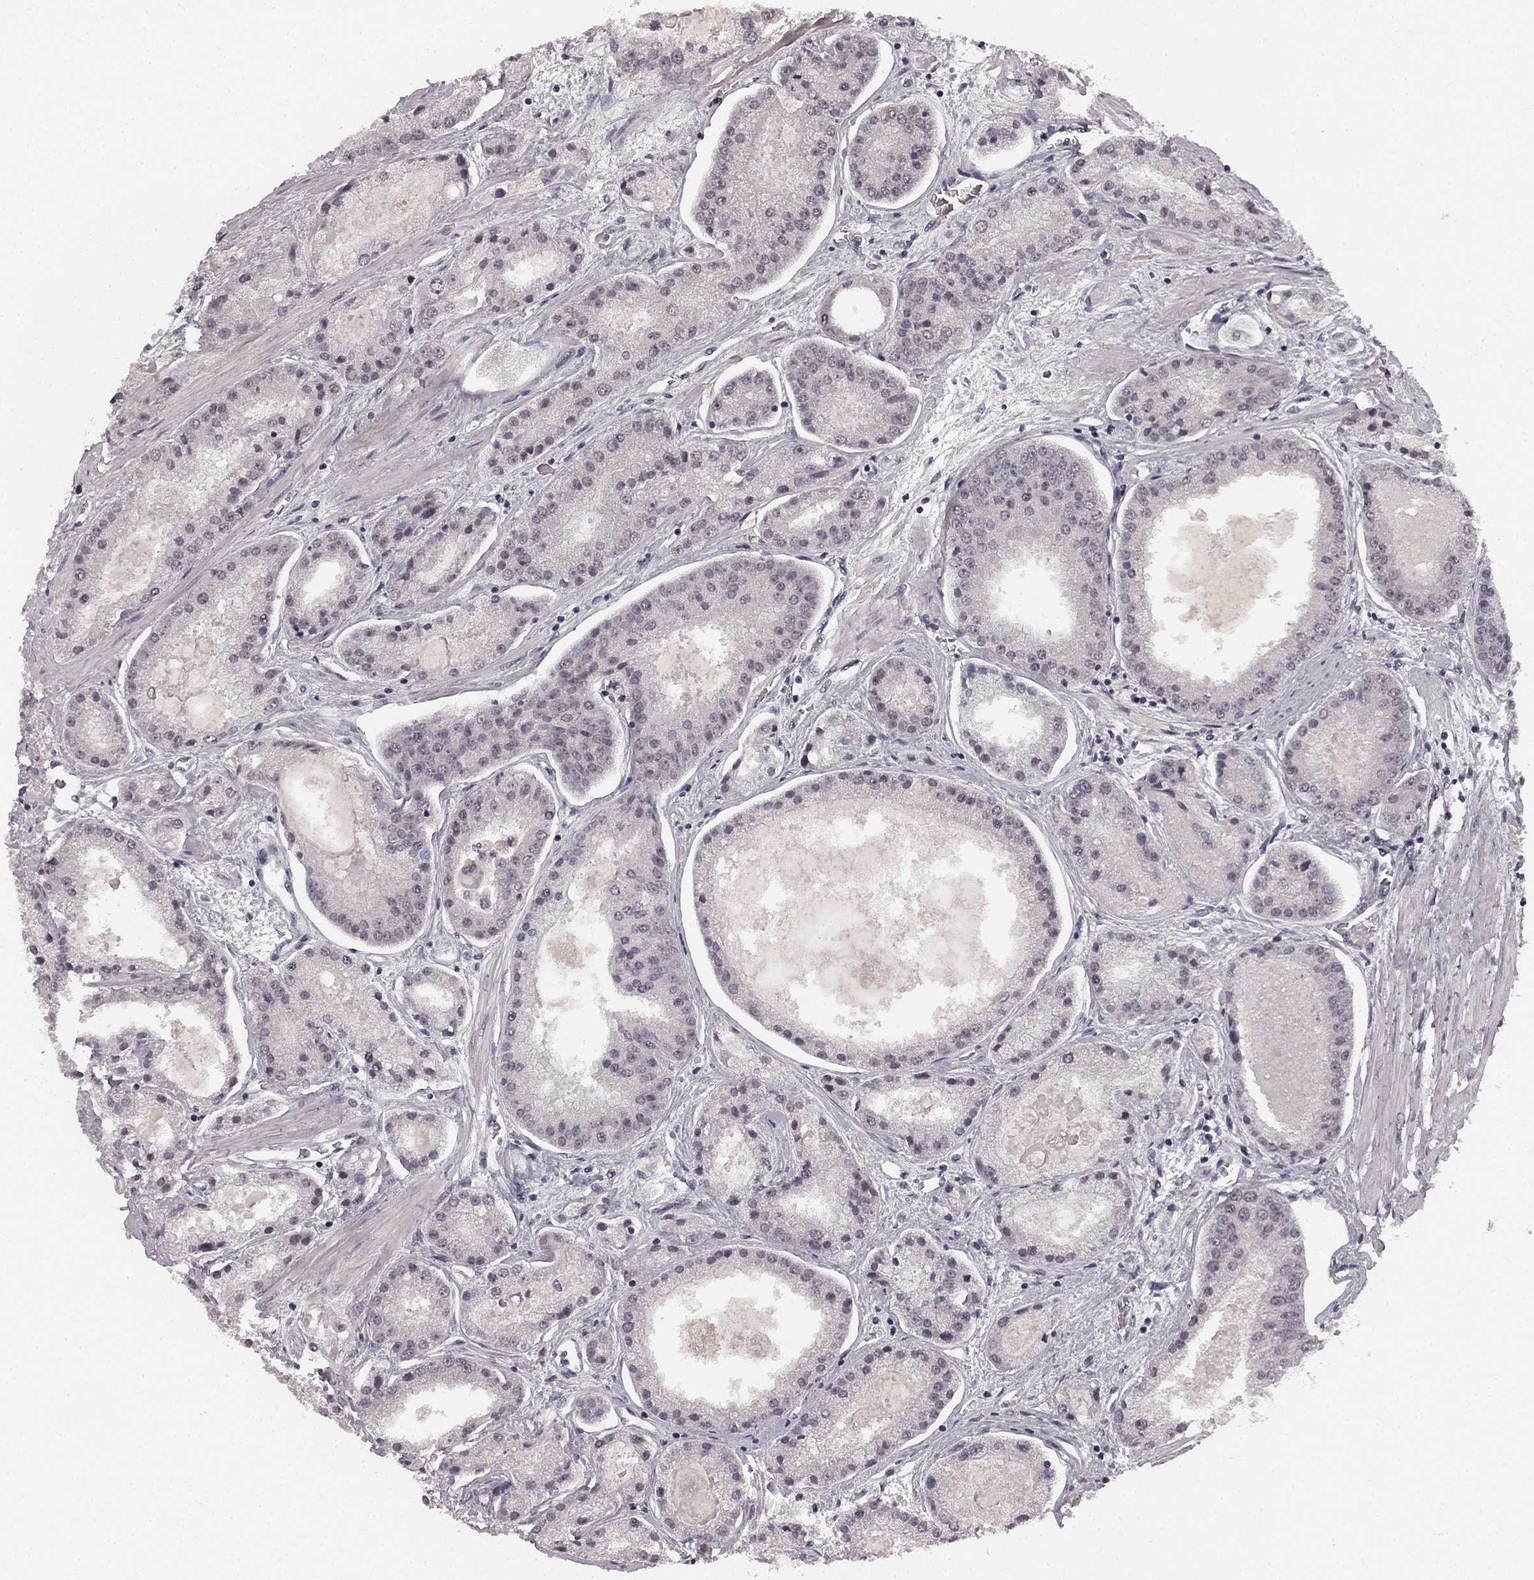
{"staining": {"intensity": "negative", "quantity": "none", "location": "none"}, "tissue": "prostate cancer", "cell_type": "Tumor cells", "image_type": "cancer", "snomed": [{"axis": "morphology", "description": "Adenocarcinoma, High grade"}, {"axis": "topography", "description": "Prostate"}], "caption": "Immunohistochemical staining of human prostate adenocarcinoma (high-grade) shows no significant expression in tumor cells.", "gene": "HCN4", "patient": {"sex": "male", "age": 67}}